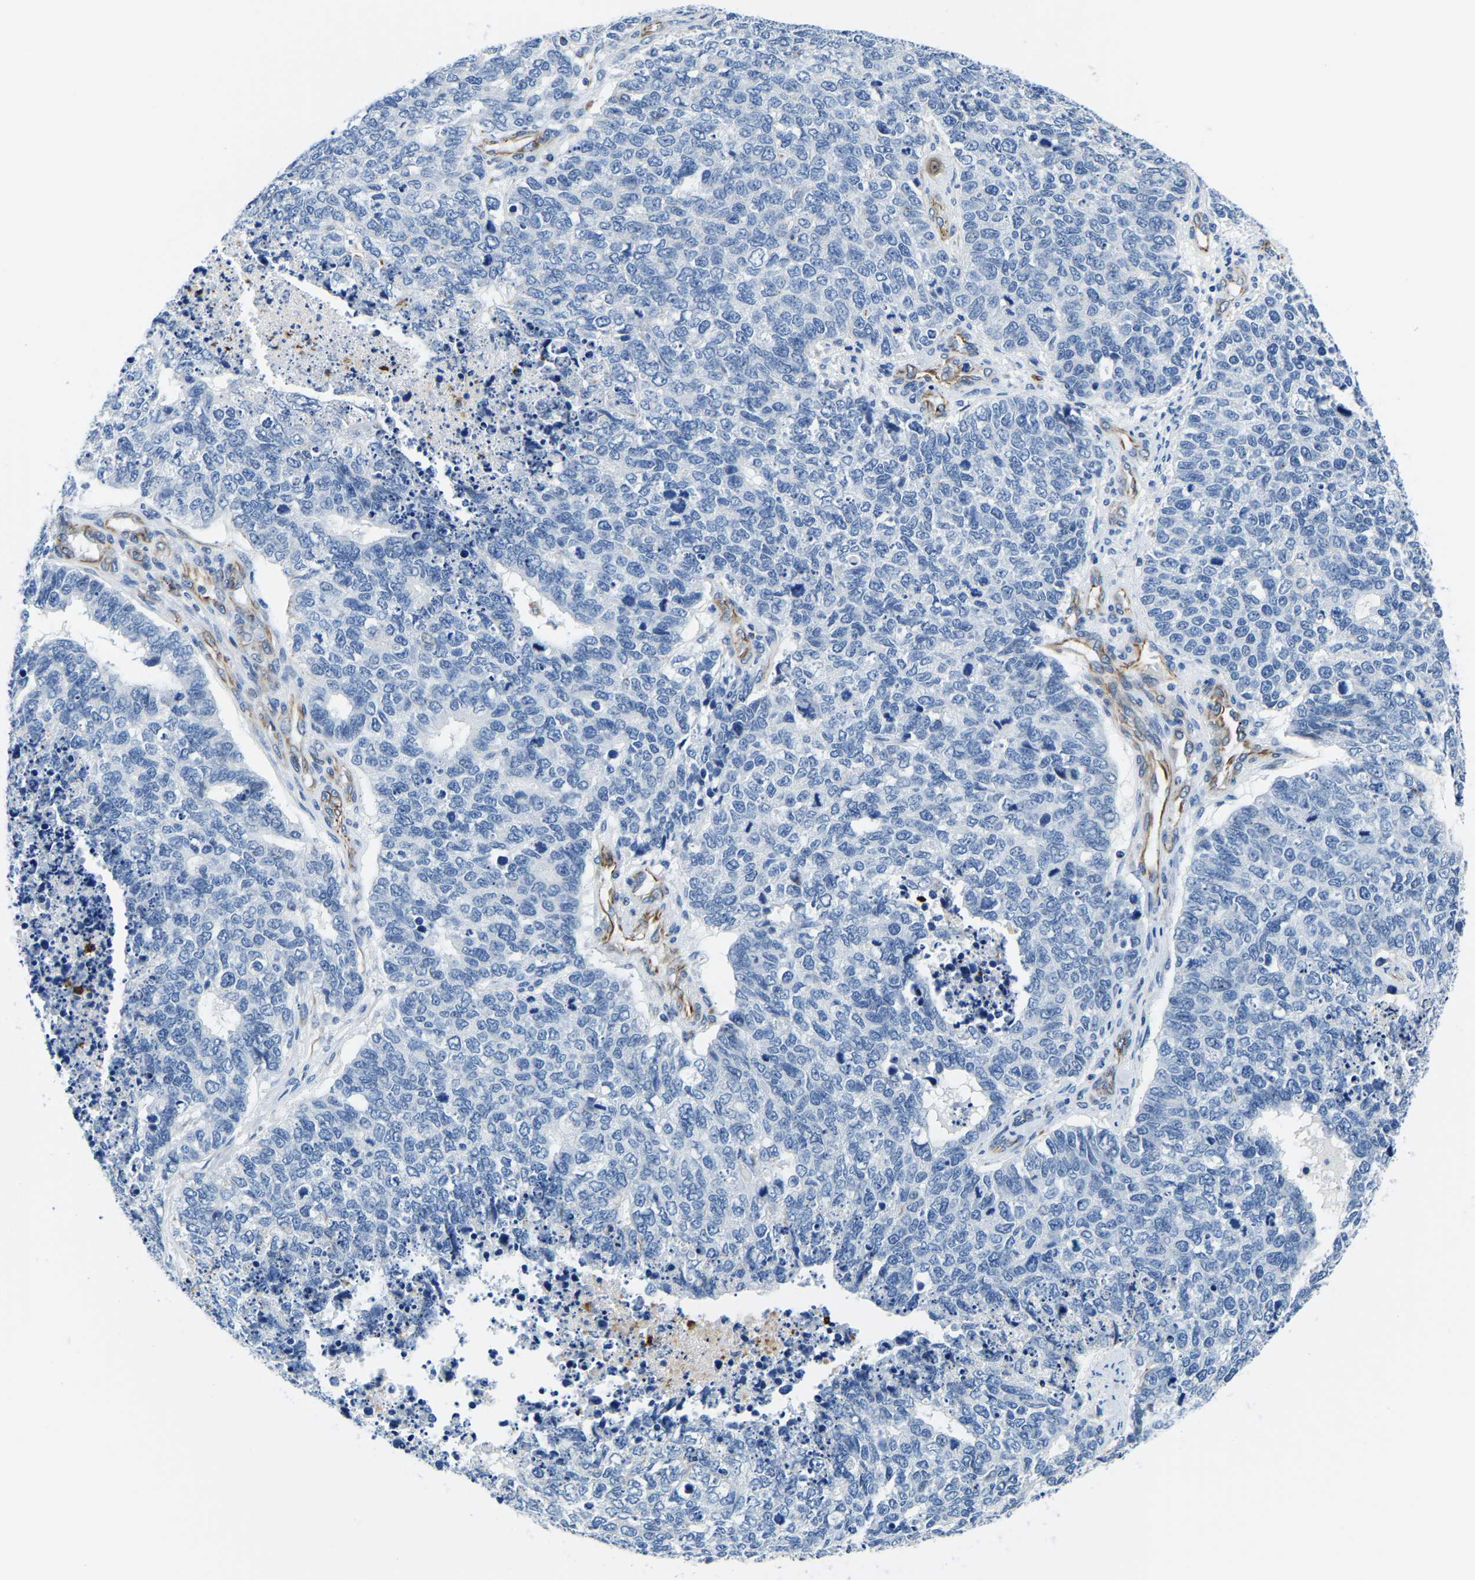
{"staining": {"intensity": "negative", "quantity": "none", "location": "none"}, "tissue": "cervical cancer", "cell_type": "Tumor cells", "image_type": "cancer", "snomed": [{"axis": "morphology", "description": "Squamous cell carcinoma, NOS"}, {"axis": "topography", "description": "Cervix"}], "caption": "Cervical squamous cell carcinoma stained for a protein using immunohistochemistry (IHC) shows no staining tumor cells.", "gene": "MS4A3", "patient": {"sex": "female", "age": 63}}